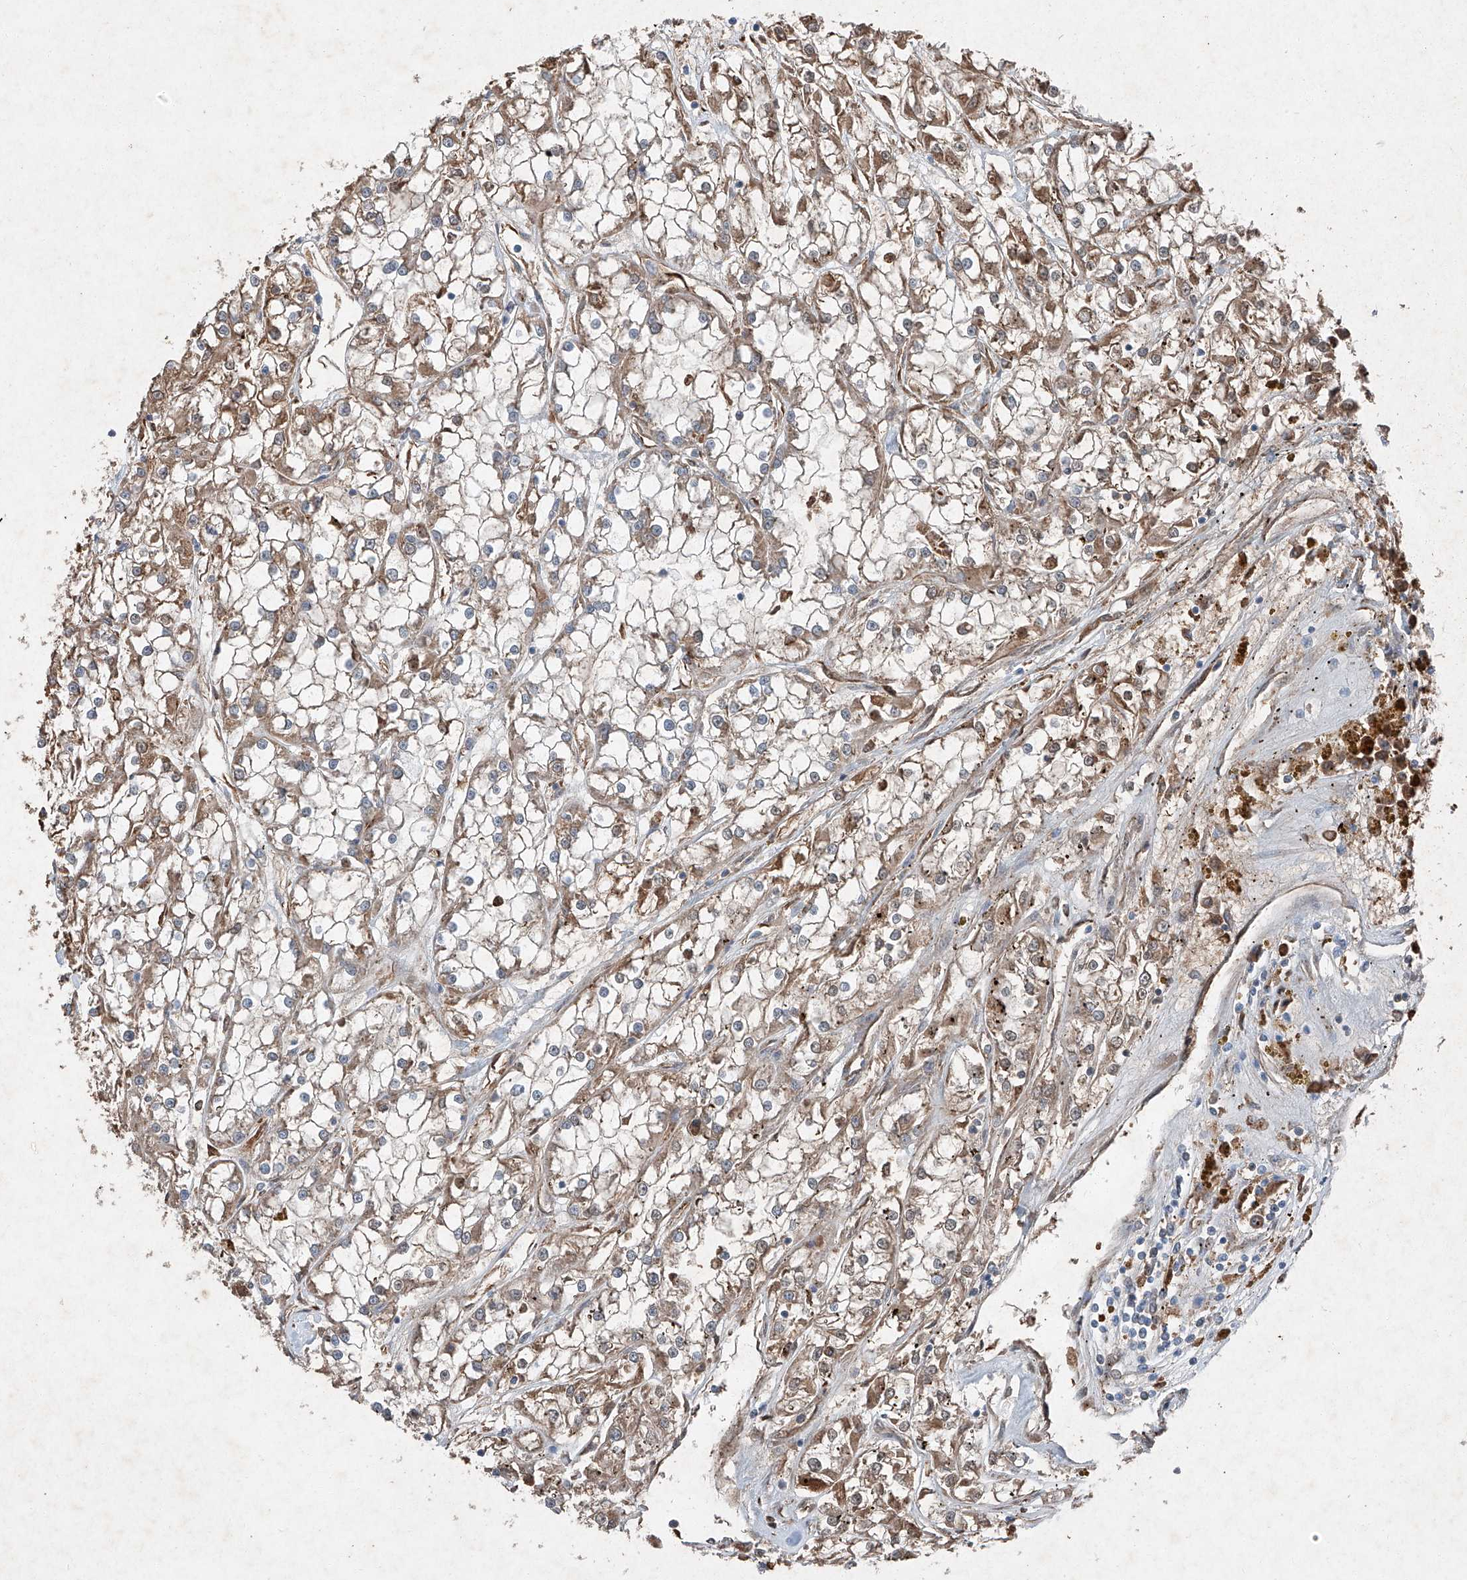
{"staining": {"intensity": "moderate", "quantity": ">75%", "location": "cytoplasmic/membranous"}, "tissue": "renal cancer", "cell_type": "Tumor cells", "image_type": "cancer", "snomed": [{"axis": "morphology", "description": "Adenocarcinoma, NOS"}, {"axis": "topography", "description": "Kidney"}], "caption": "A brown stain labels moderate cytoplasmic/membranous staining of a protein in human renal cancer tumor cells.", "gene": "RUSC1", "patient": {"sex": "female", "age": 52}}